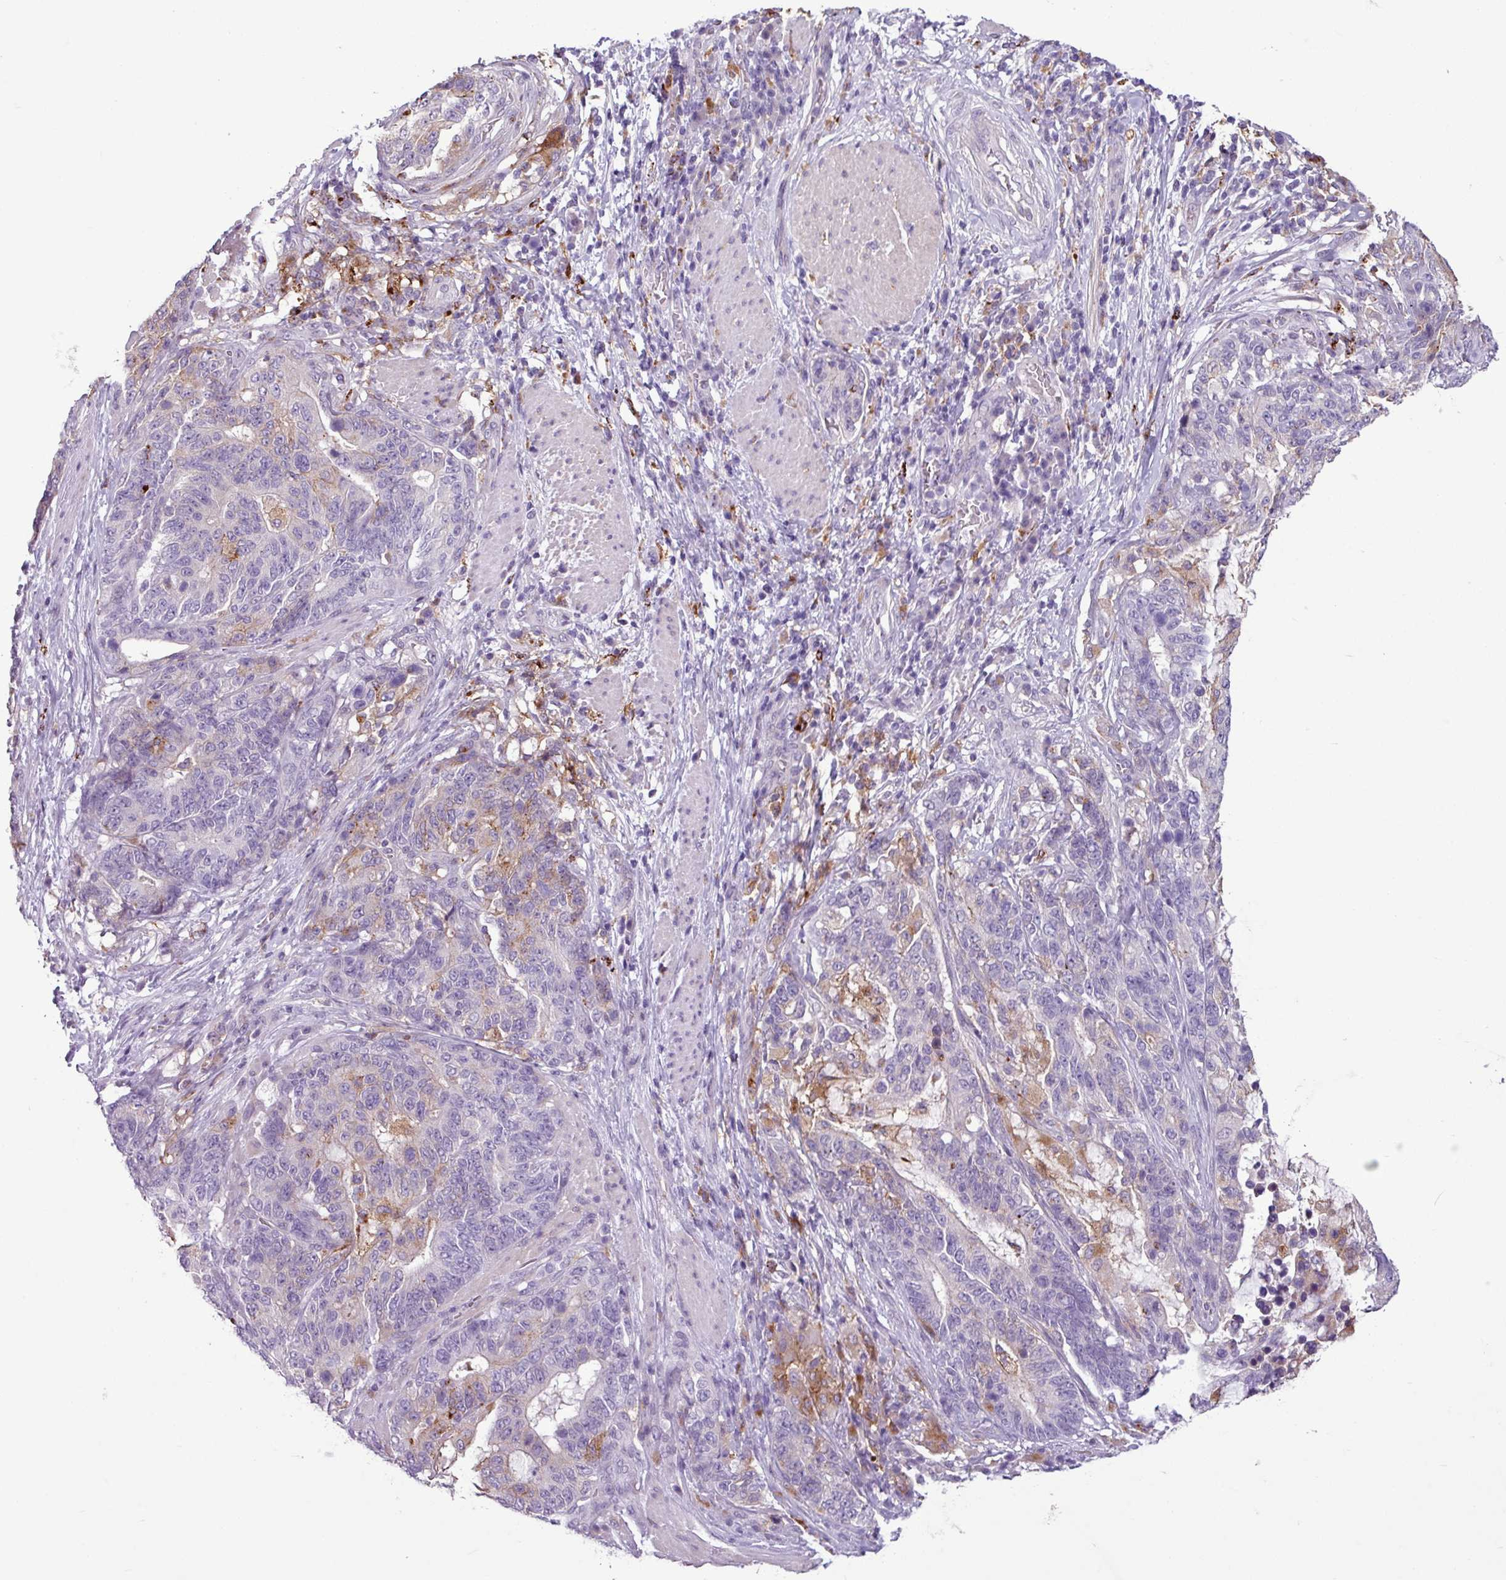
{"staining": {"intensity": "weak", "quantity": "<25%", "location": "cytoplasmic/membranous"}, "tissue": "stomach cancer", "cell_type": "Tumor cells", "image_type": "cancer", "snomed": [{"axis": "morphology", "description": "Normal tissue, NOS"}, {"axis": "morphology", "description": "Adenocarcinoma, NOS"}, {"axis": "topography", "description": "Stomach"}], "caption": "There is no significant staining in tumor cells of stomach cancer (adenocarcinoma). Brightfield microscopy of immunohistochemistry stained with DAB (3,3'-diaminobenzidine) (brown) and hematoxylin (blue), captured at high magnification.", "gene": "C9orf24", "patient": {"sex": "female", "age": 64}}